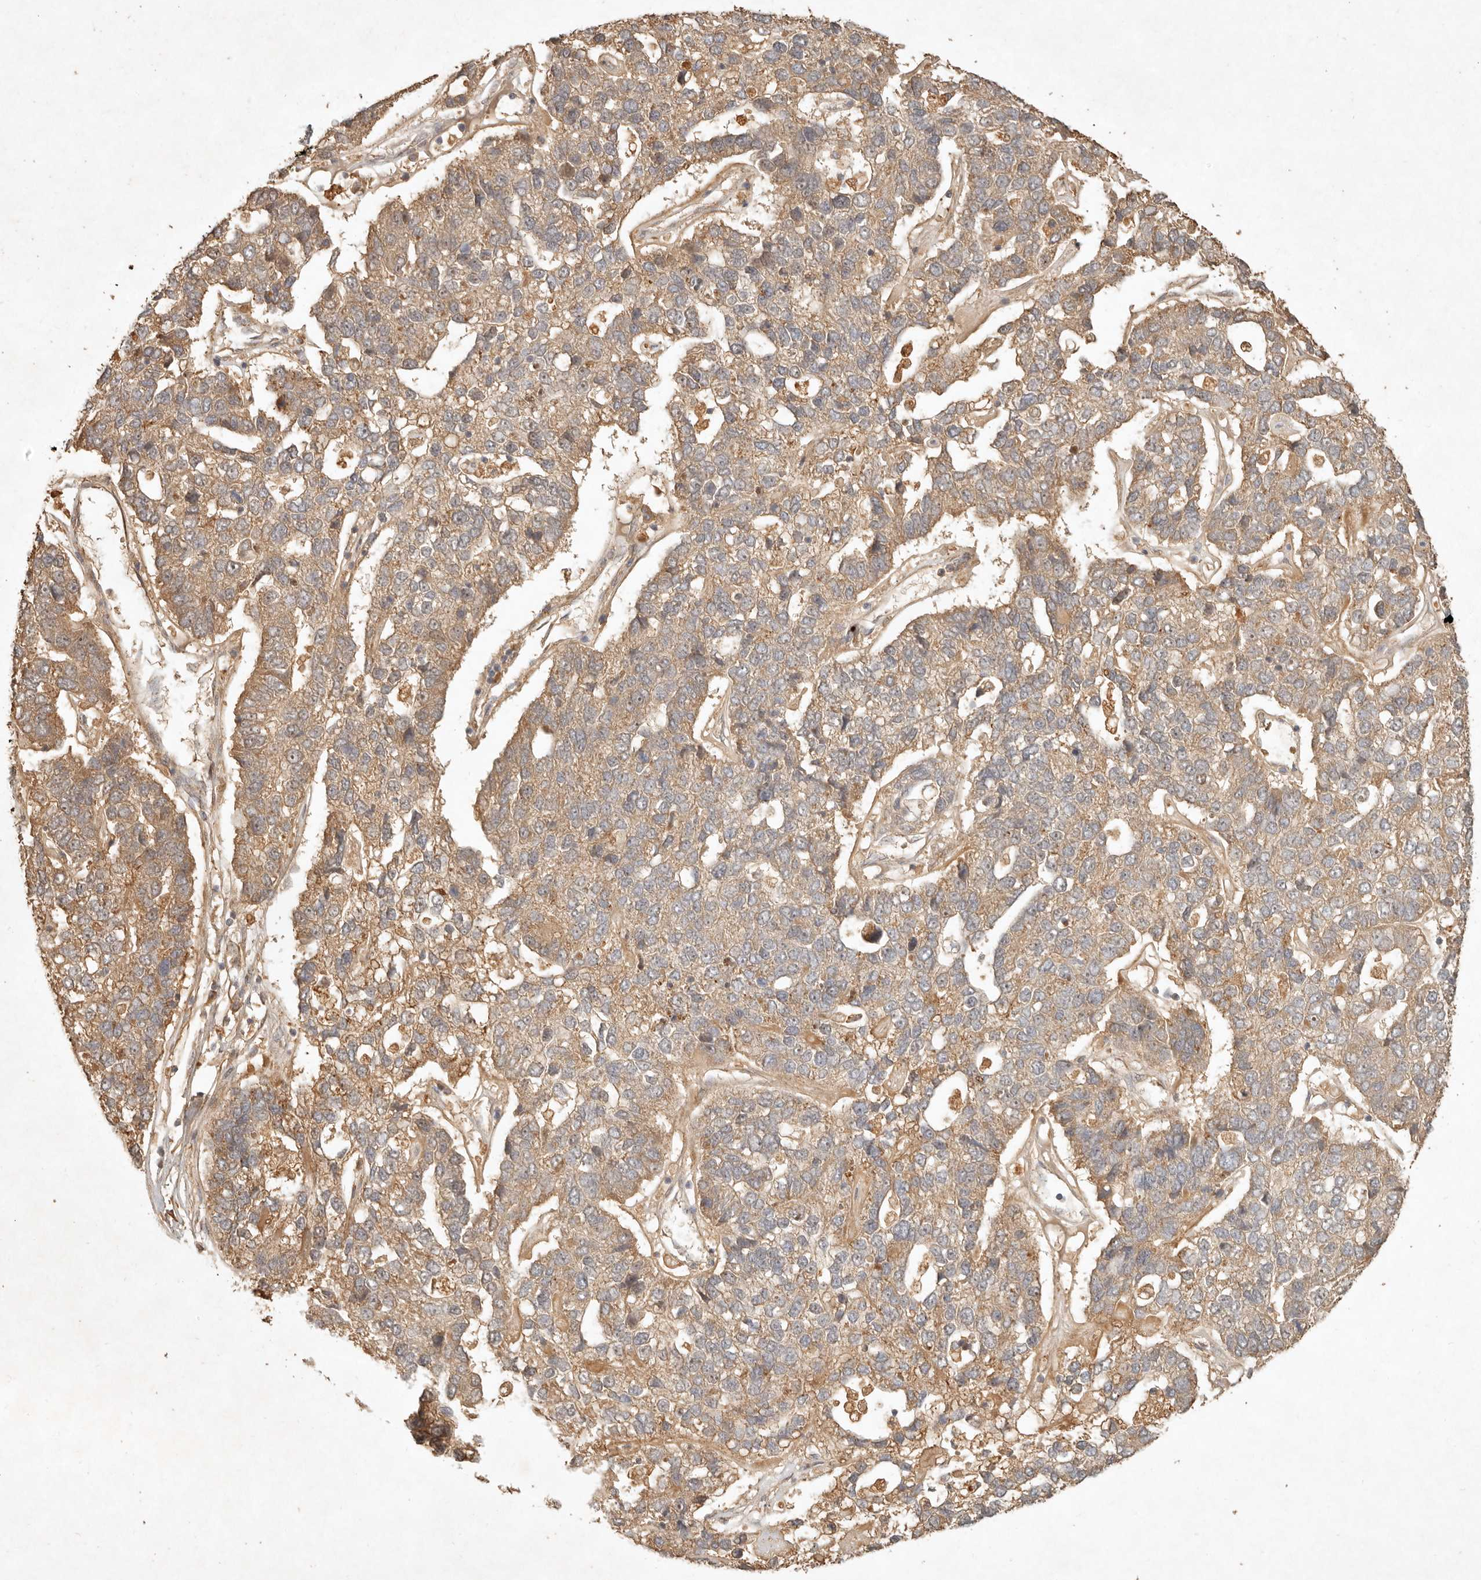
{"staining": {"intensity": "moderate", "quantity": ">75%", "location": "cytoplasmic/membranous"}, "tissue": "pancreatic cancer", "cell_type": "Tumor cells", "image_type": "cancer", "snomed": [{"axis": "morphology", "description": "Adenocarcinoma, NOS"}, {"axis": "topography", "description": "Pancreas"}], "caption": "Protein expression analysis of human pancreatic adenocarcinoma reveals moderate cytoplasmic/membranous expression in about >75% of tumor cells.", "gene": "CLEC4C", "patient": {"sex": "female", "age": 61}}